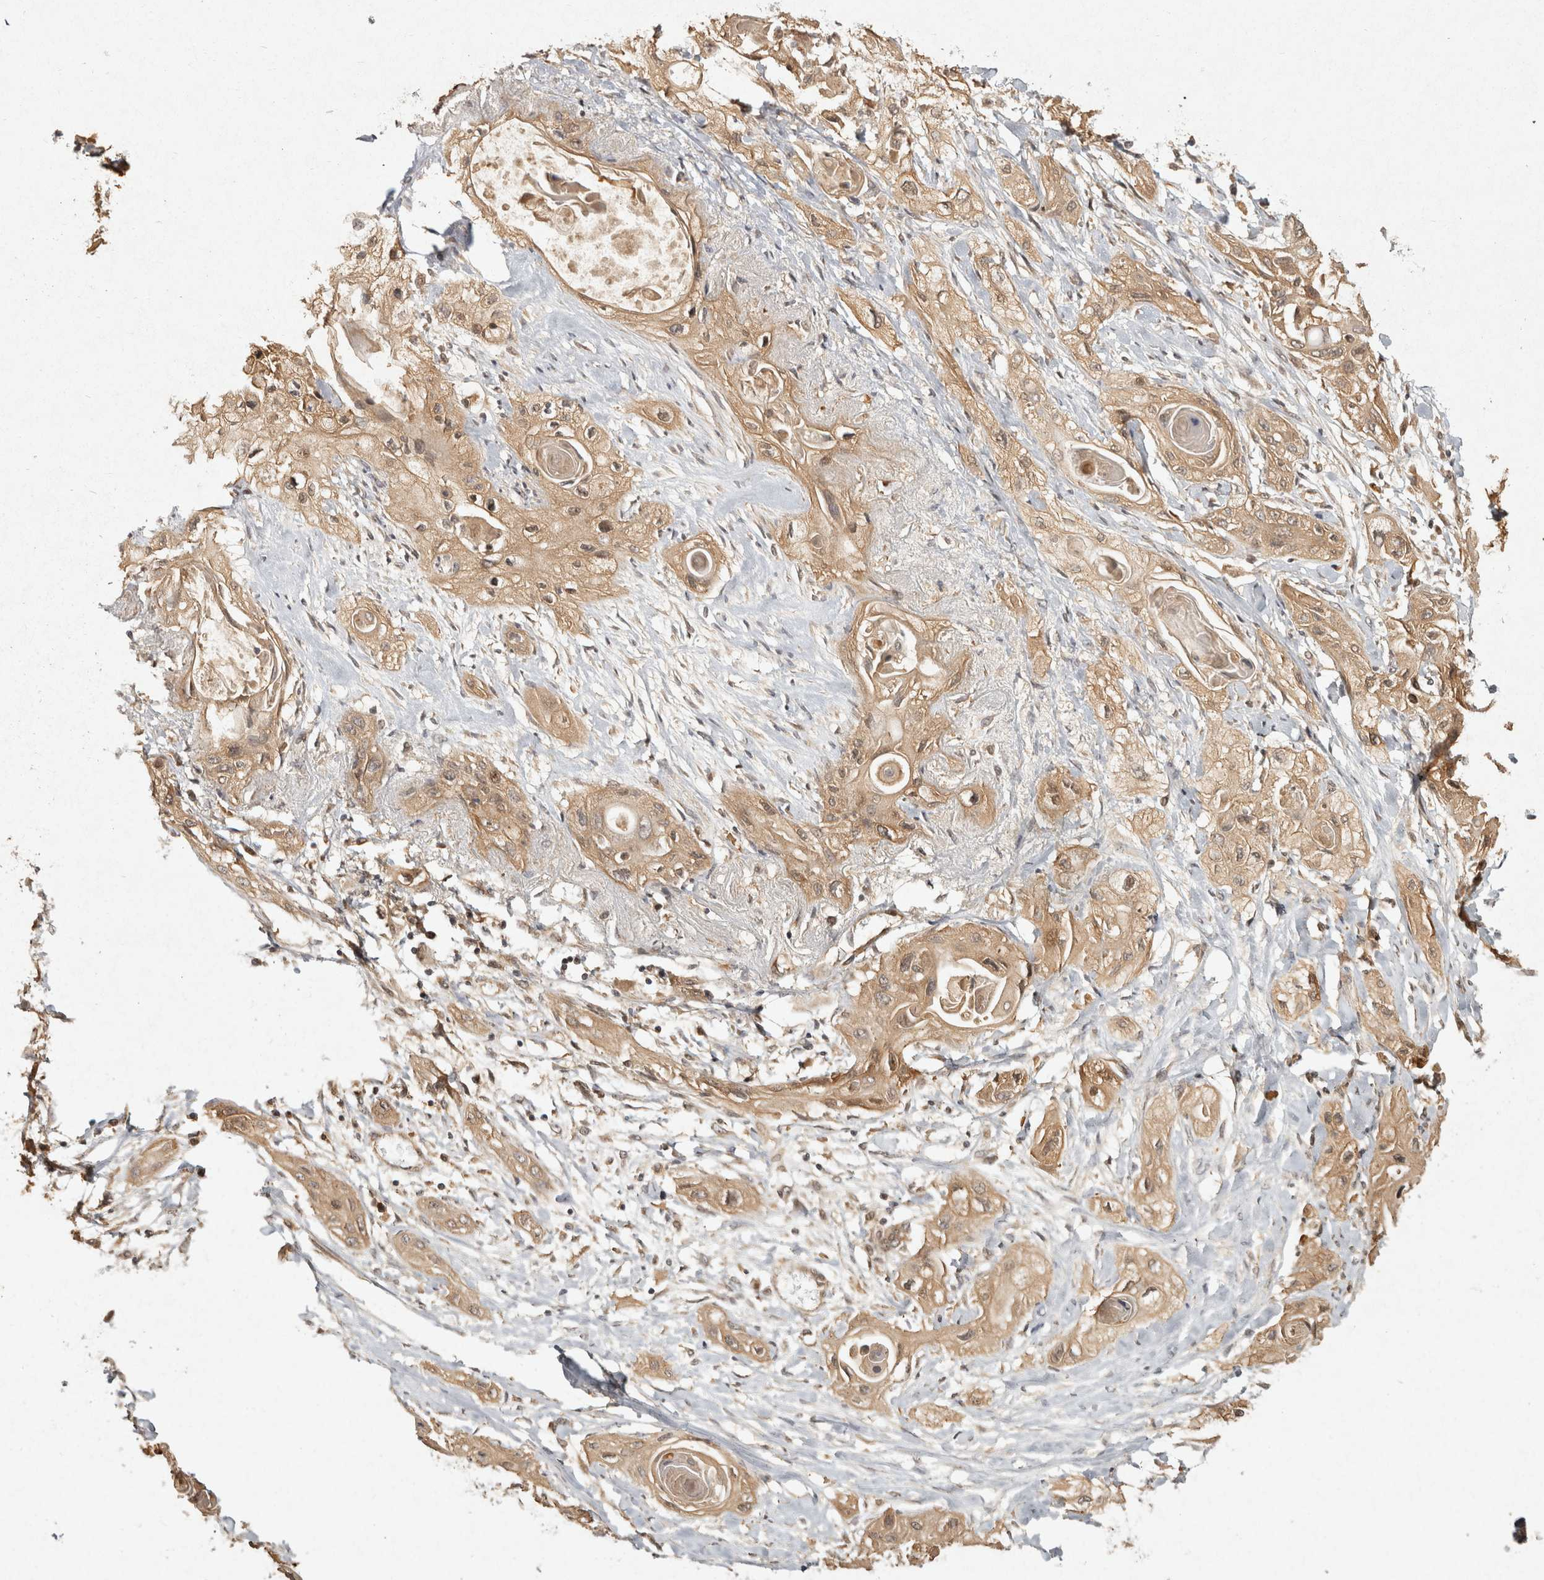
{"staining": {"intensity": "moderate", "quantity": ">75%", "location": "cytoplasmic/membranous"}, "tissue": "lung cancer", "cell_type": "Tumor cells", "image_type": "cancer", "snomed": [{"axis": "morphology", "description": "Squamous cell carcinoma, NOS"}, {"axis": "topography", "description": "Lung"}], "caption": "This is an image of immunohistochemistry staining of lung squamous cell carcinoma, which shows moderate expression in the cytoplasmic/membranous of tumor cells.", "gene": "CAMSAP2", "patient": {"sex": "female", "age": 47}}